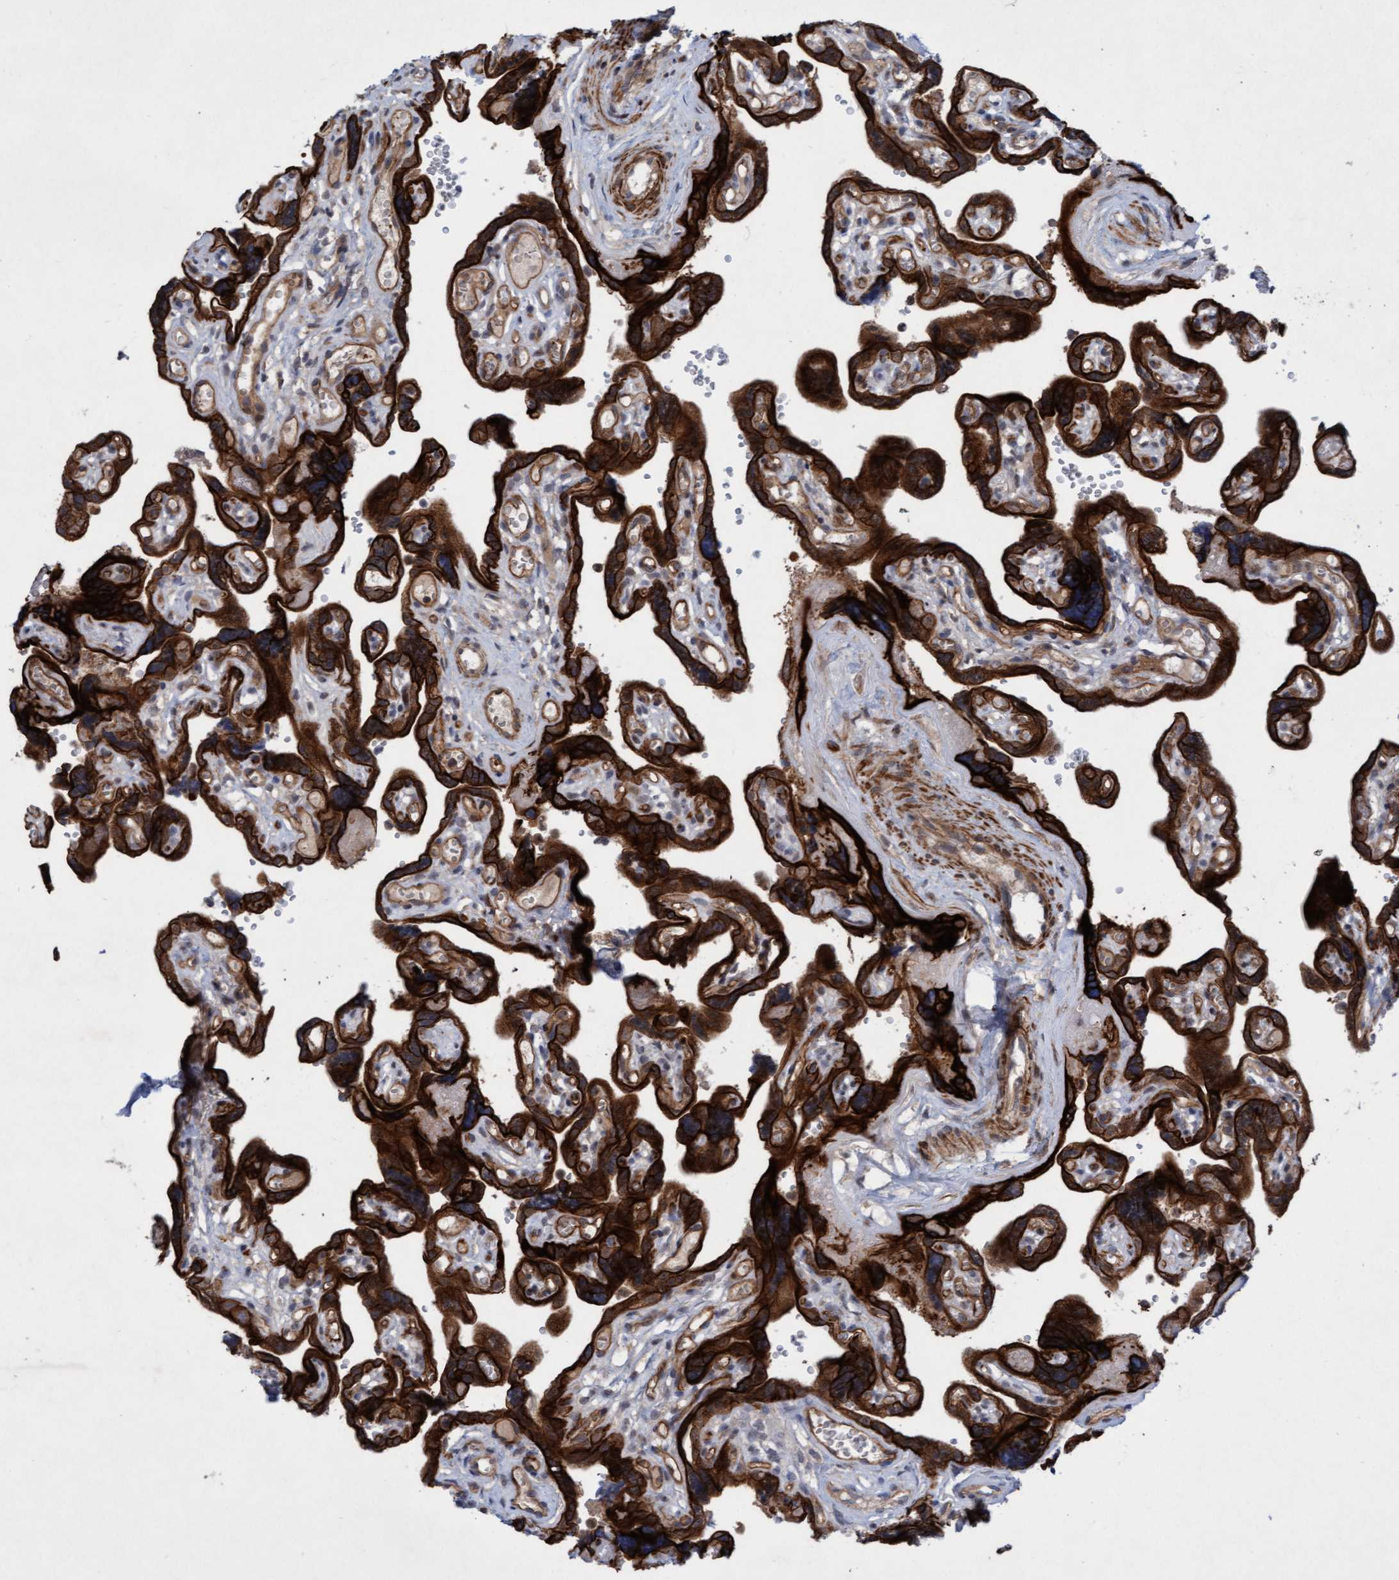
{"staining": {"intensity": "strong", "quantity": ">75%", "location": "cytoplasmic/membranous"}, "tissue": "placenta", "cell_type": "Decidual cells", "image_type": "normal", "snomed": [{"axis": "morphology", "description": "Normal tissue, NOS"}, {"axis": "topography", "description": "Placenta"}], "caption": "Placenta was stained to show a protein in brown. There is high levels of strong cytoplasmic/membranous positivity in about >75% of decidual cells. (Stains: DAB in brown, nuclei in blue, Microscopy: brightfield microscopy at high magnification).", "gene": "RAP1GAP2", "patient": {"sex": "female", "age": 30}}